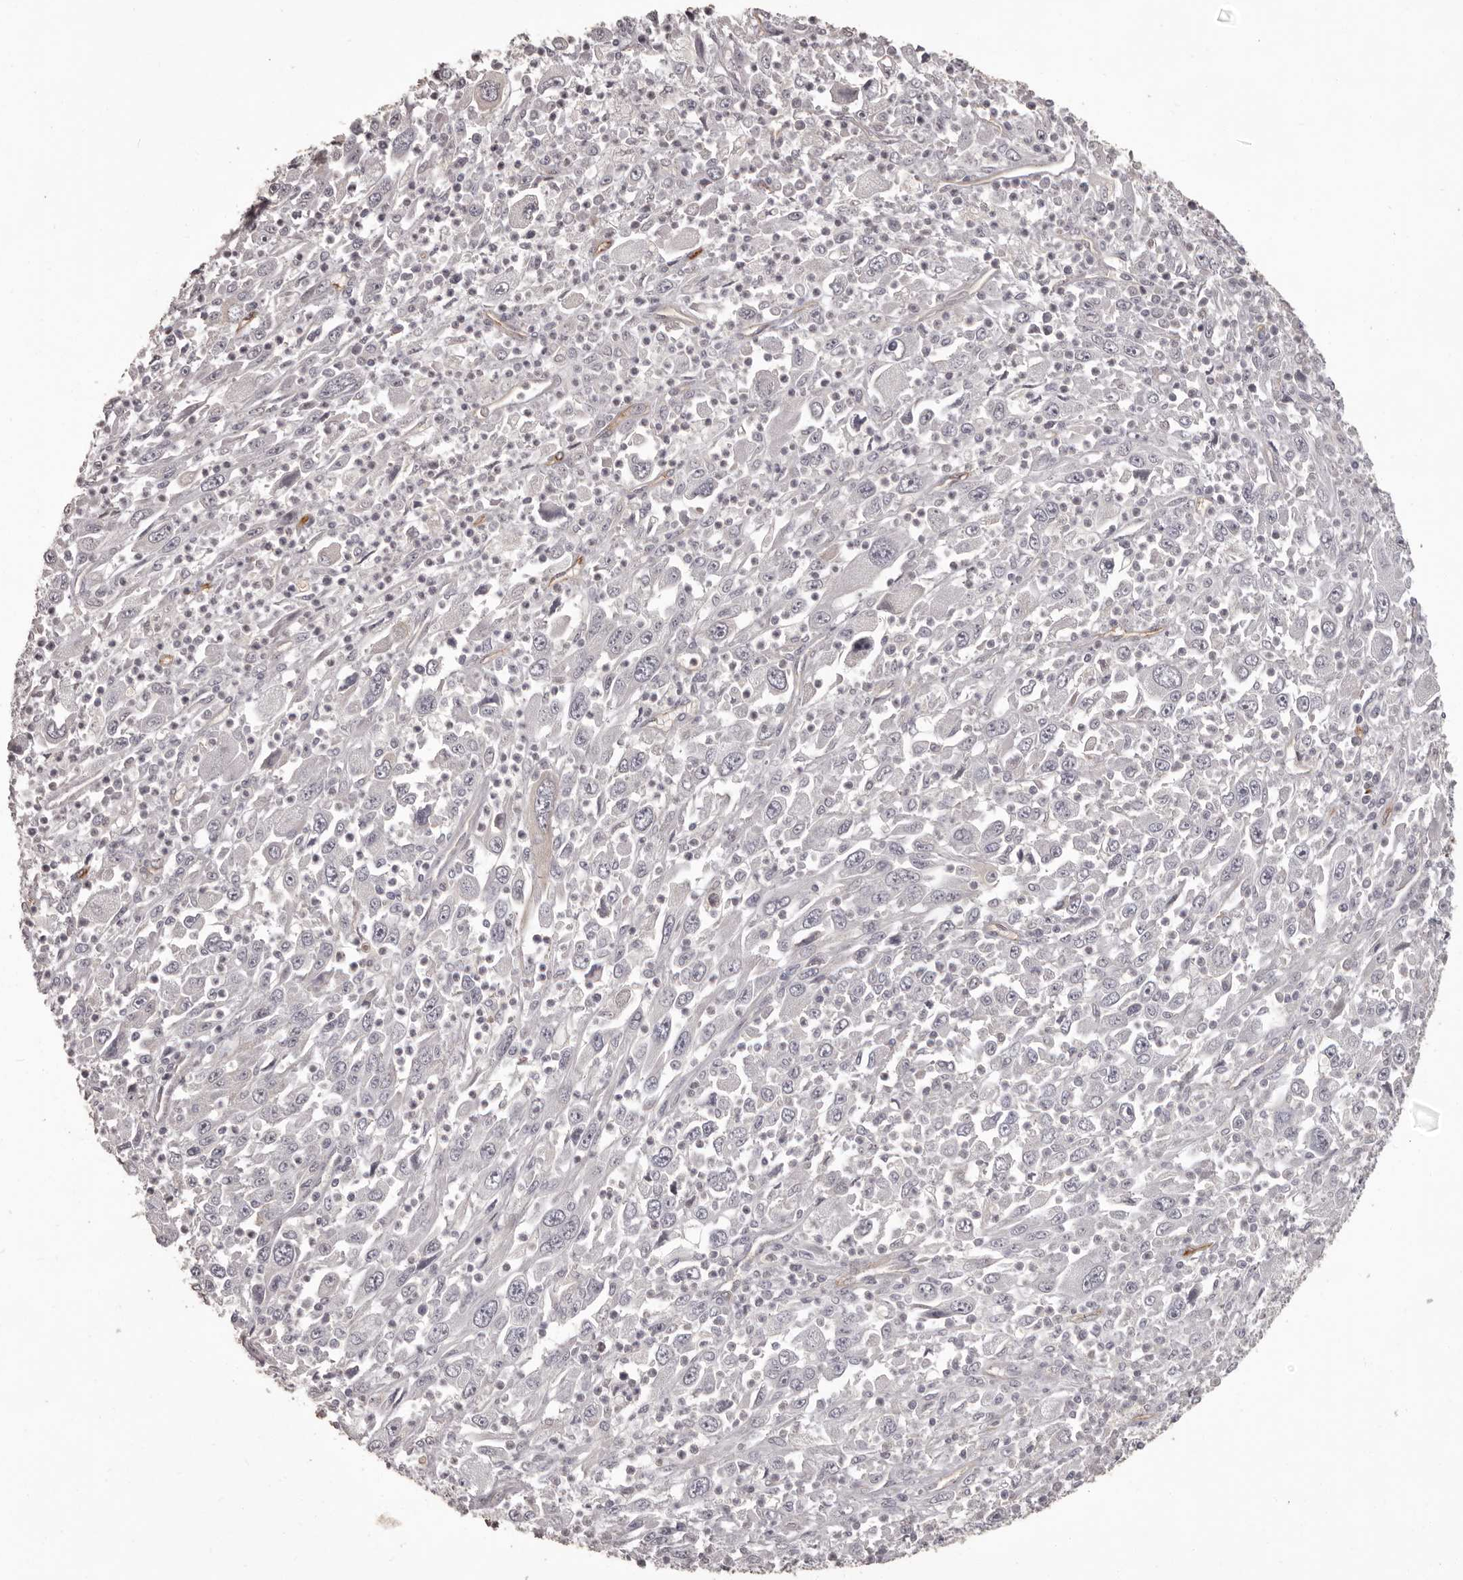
{"staining": {"intensity": "negative", "quantity": "none", "location": "none"}, "tissue": "melanoma", "cell_type": "Tumor cells", "image_type": "cancer", "snomed": [{"axis": "morphology", "description": "Malignant melanoma, Metastatic site"}, {"axis": "topography", "description": "Skin"}], "caption": "Melanoma was stained to show a protein in brown. There is no significant positivity in tumor cells.", "gene": "GPR78", "patient": {"sex": "female", "age": 56}}